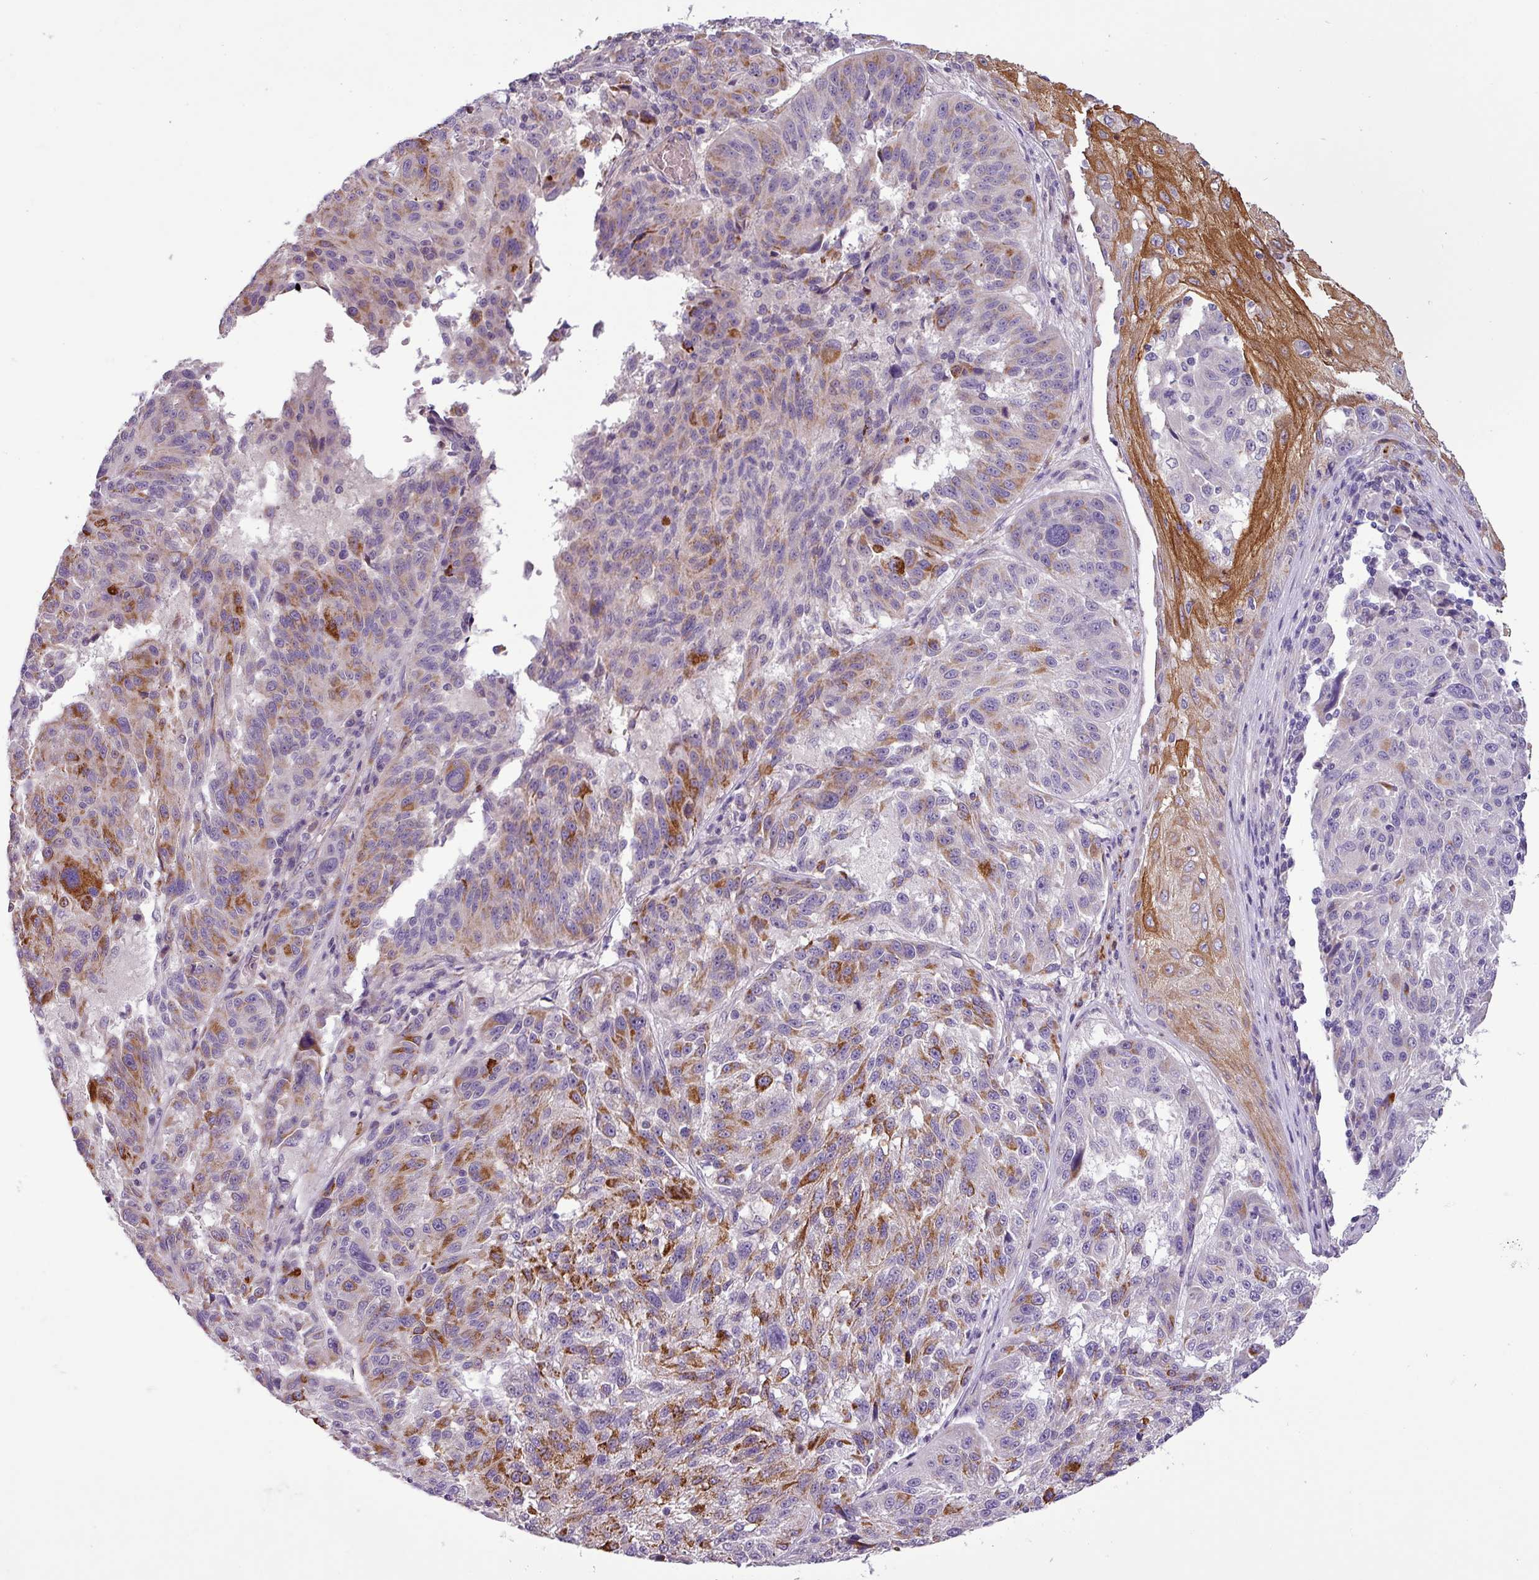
{"staining": {"intensity": "moderate", "quantity": "25%-75%", "location": "cytoplasmic/membranous"}, "tissue": "melanoma", "cell_type": "Tumor cells", "image_type": "cancer", "snomed": [{"axis": "morphology", "description": "Malignant melanoma, NOS"}, {"axis": "topography", "description": "Skin"}], "caption": "The histopathology image shows immunohistochemical staining of malignant melanoma. There is moderate cytoplasmic/membranous staining is present in about 25%-75% of tumor cells.", "gene": "PNMA6A", "patient": {"sex": "male", "age": 53}}